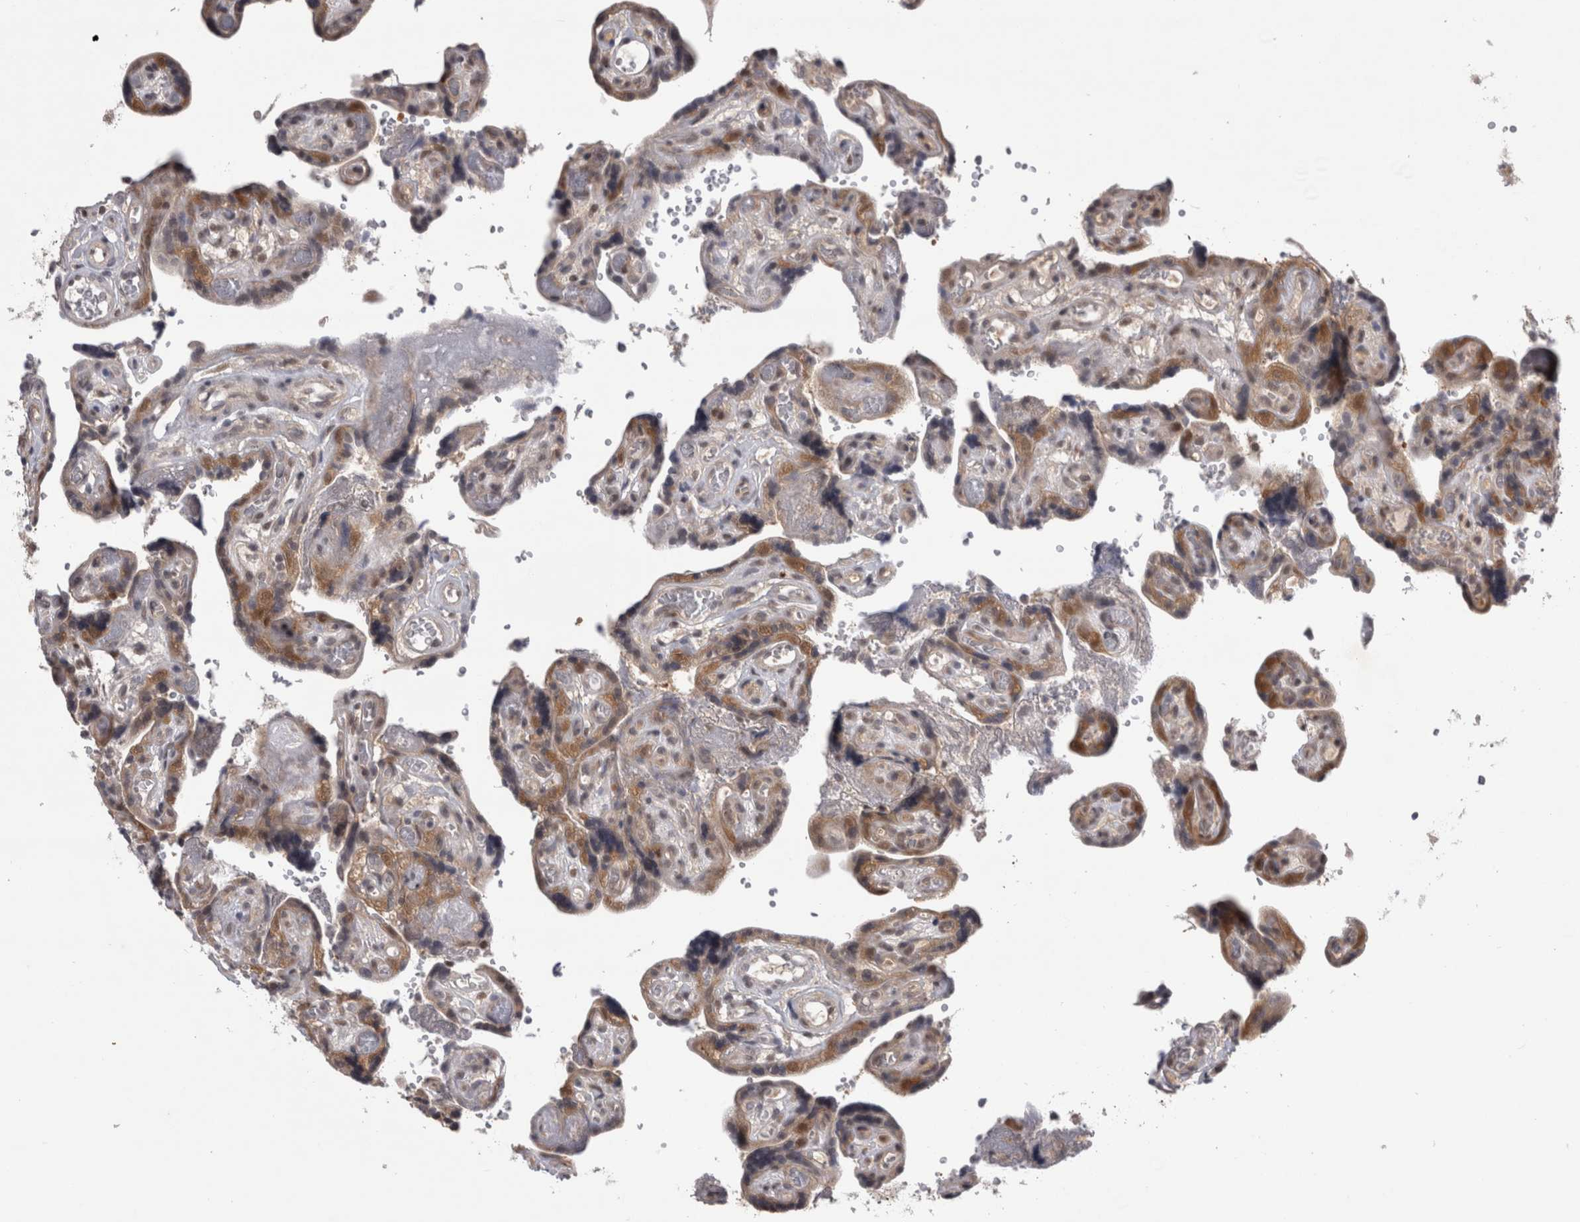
{"staining": {"intensity": "moderate", "quantity": ">75%", "location": "cytoplasmic/membranous,nuclear"}, "tissue": "placenta", "cell_type": "Decidual cells", "image_type": "normal", "snomed": [{"axis": "morphology", "description": "Normal tissue, NOS"}, {"axis": "topography", "description": "Placenta"}], "caption": "Decidual cells demonstrate medium levels of moderate cytoplasmic/membranous,nuclear staining in about >75% of cells in normal human placenta. The staining was performed using DAB (3,3'-diaminobenzidine) to visualize the protein expression in brown, while the nuclei were stained in blue with hematoxylin (Magnification: 20x).", "gene": "PSMB2", "patient": {"sex": "female", "age": 30}}